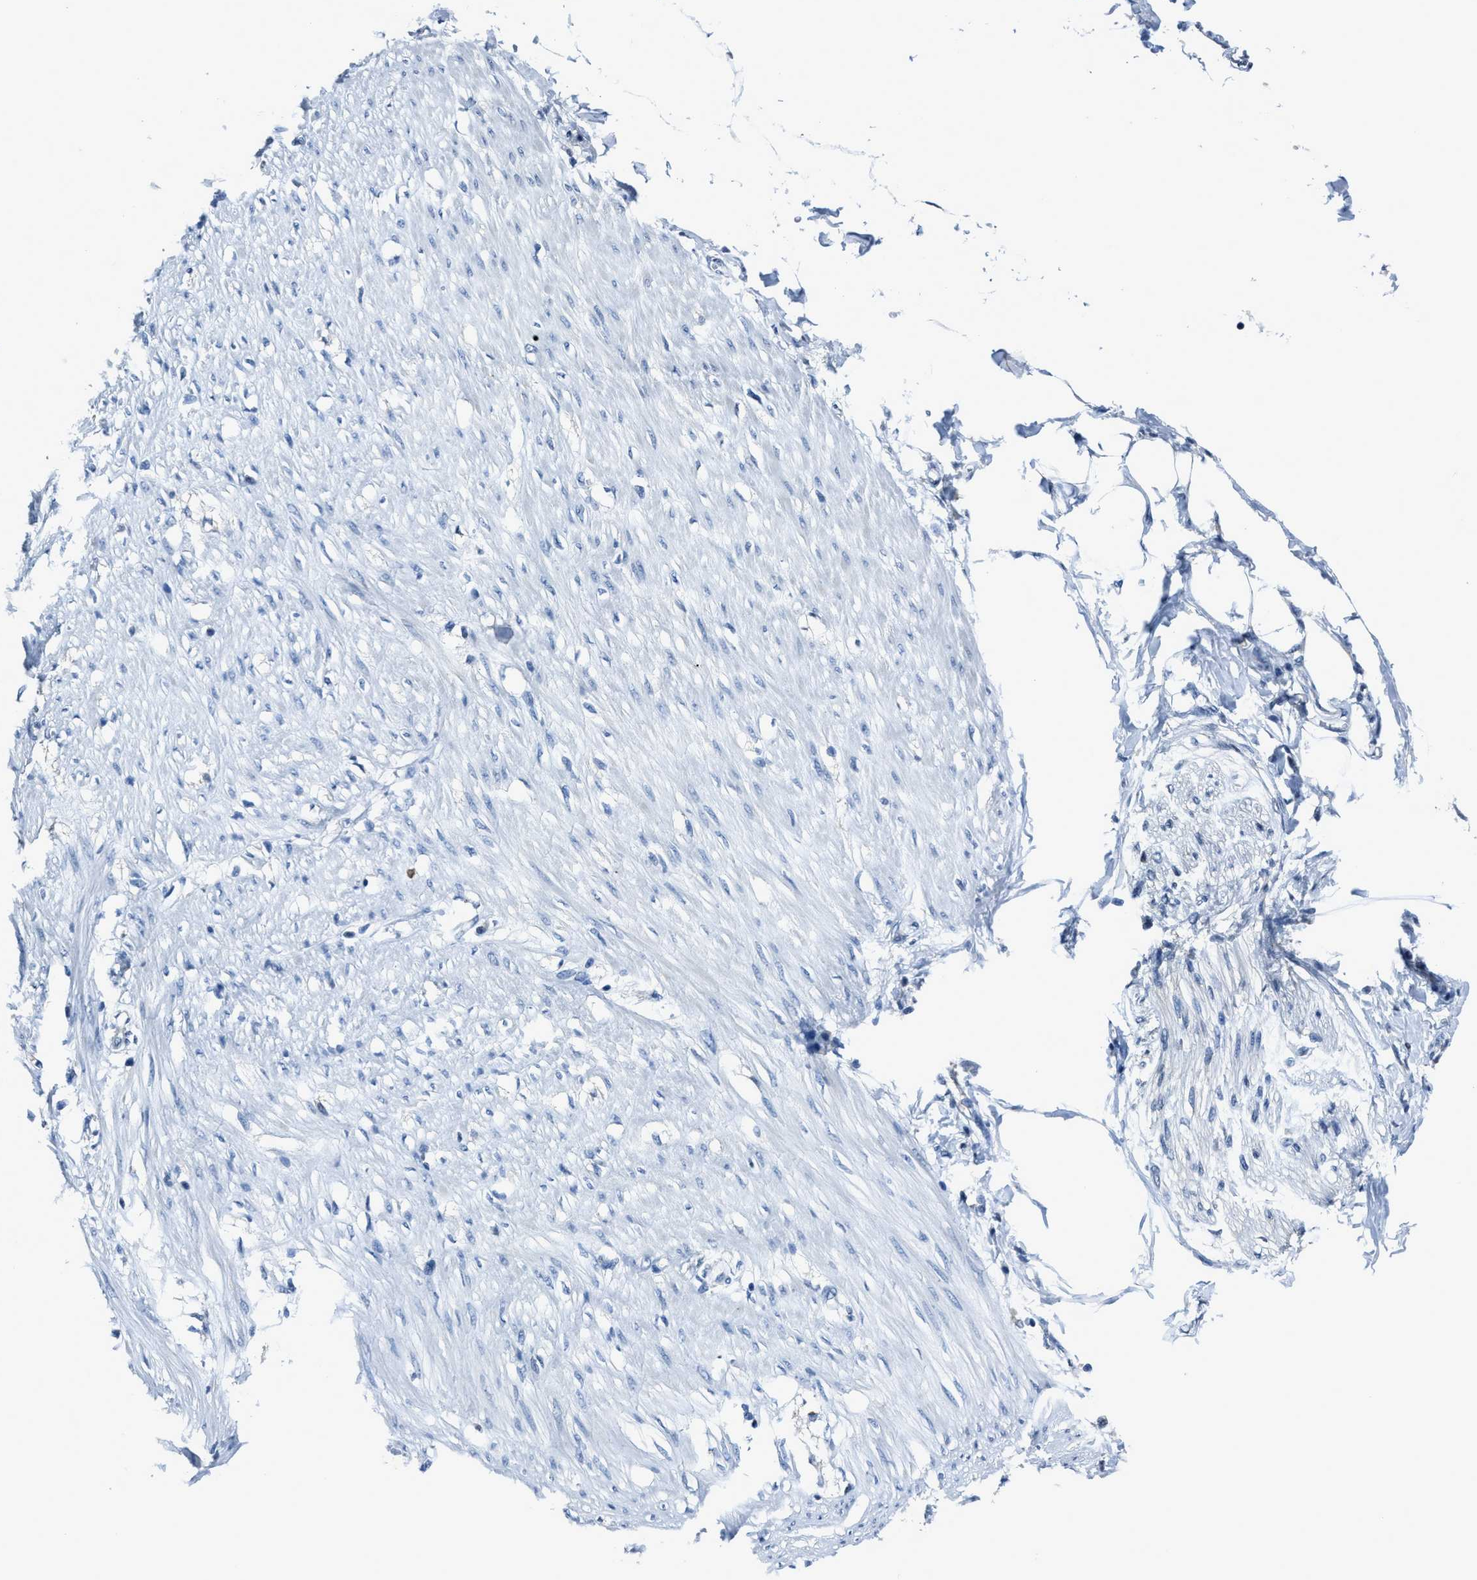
{"staining": {"intensity": "negative", "quantity": "none", "location": "none"}, "tissue": "adipose tissue", "cell_type": "Adipocytes", "image_type": "normal", "snomed": [{"axis": "morphology", "description": "Normal tissue, NOS"}, {"axis": "morphology", "description": "Adenocarcinoma, NOS"}, {"axis": "topography", "description": "Colon"}, {"axis": "topography", "description": "Peripheral nerve tissue"}], "caption": "Adipocytes show no significant protein expression in unremarkable adipose tissue. (Brightfield microscopy of DAB immunohistochemistry (IHC) at high magnification).", "gene": "DUSP19", "patient": {"sex": "male", "age": 14}}